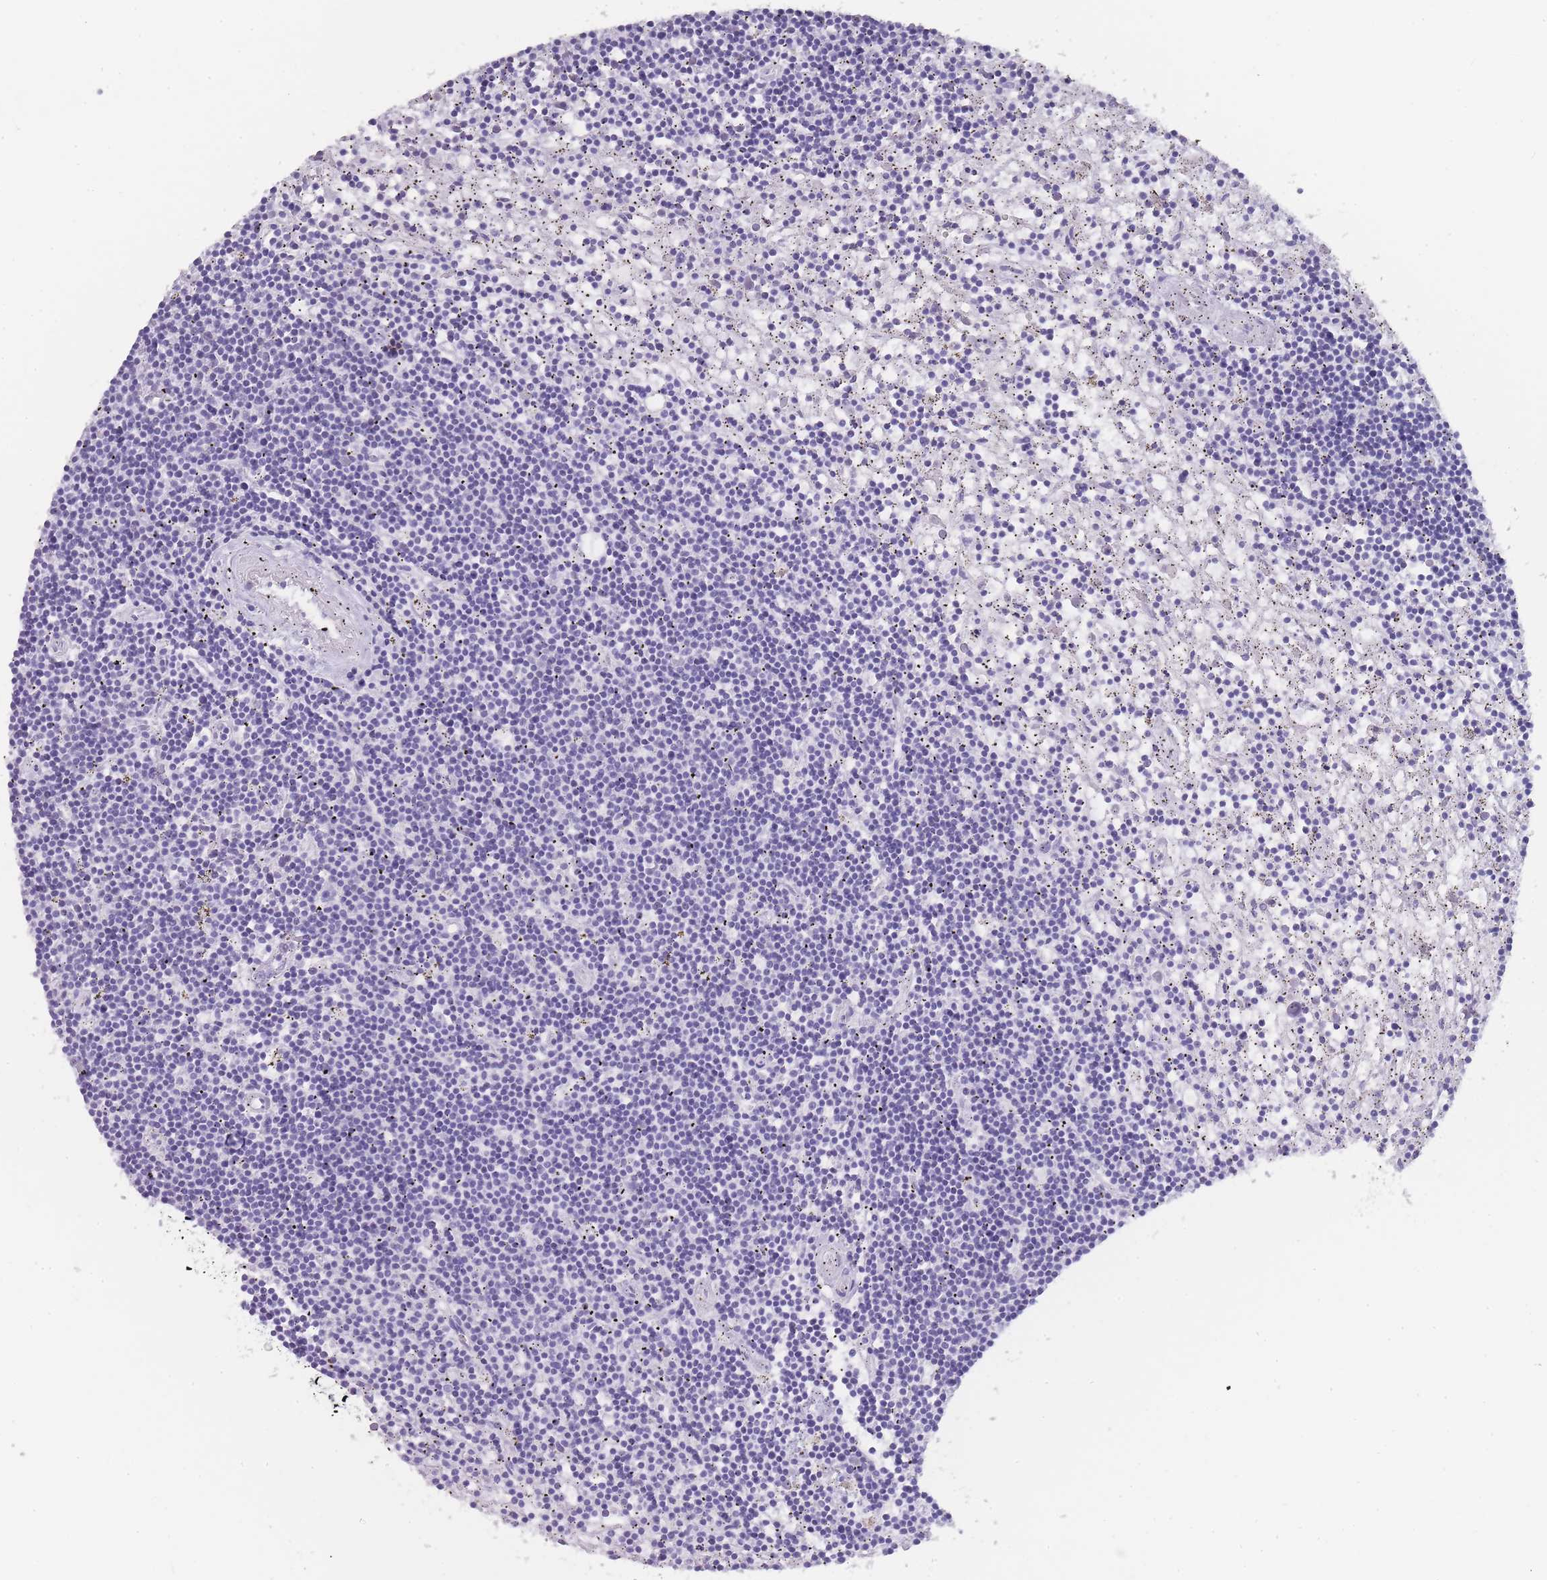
{"staining": {"intensity": "negative", "quantity": "none", "location": "none"}, "tissue": "lymphoma", "cell_type": "Tumor cells", "image_type": "cancer", "snomed": [{"axis": "morphology", "description": "Malignant lymphoma, non-Hodgkin's type, Low grade"}, {"axis": "topography", "description": "Spleen"}], "caption": "The micrograph shows no staining of tumor cells in lymphoma.", "gene": "TCP11", "patient": {"sex": "male", "age": 76}}